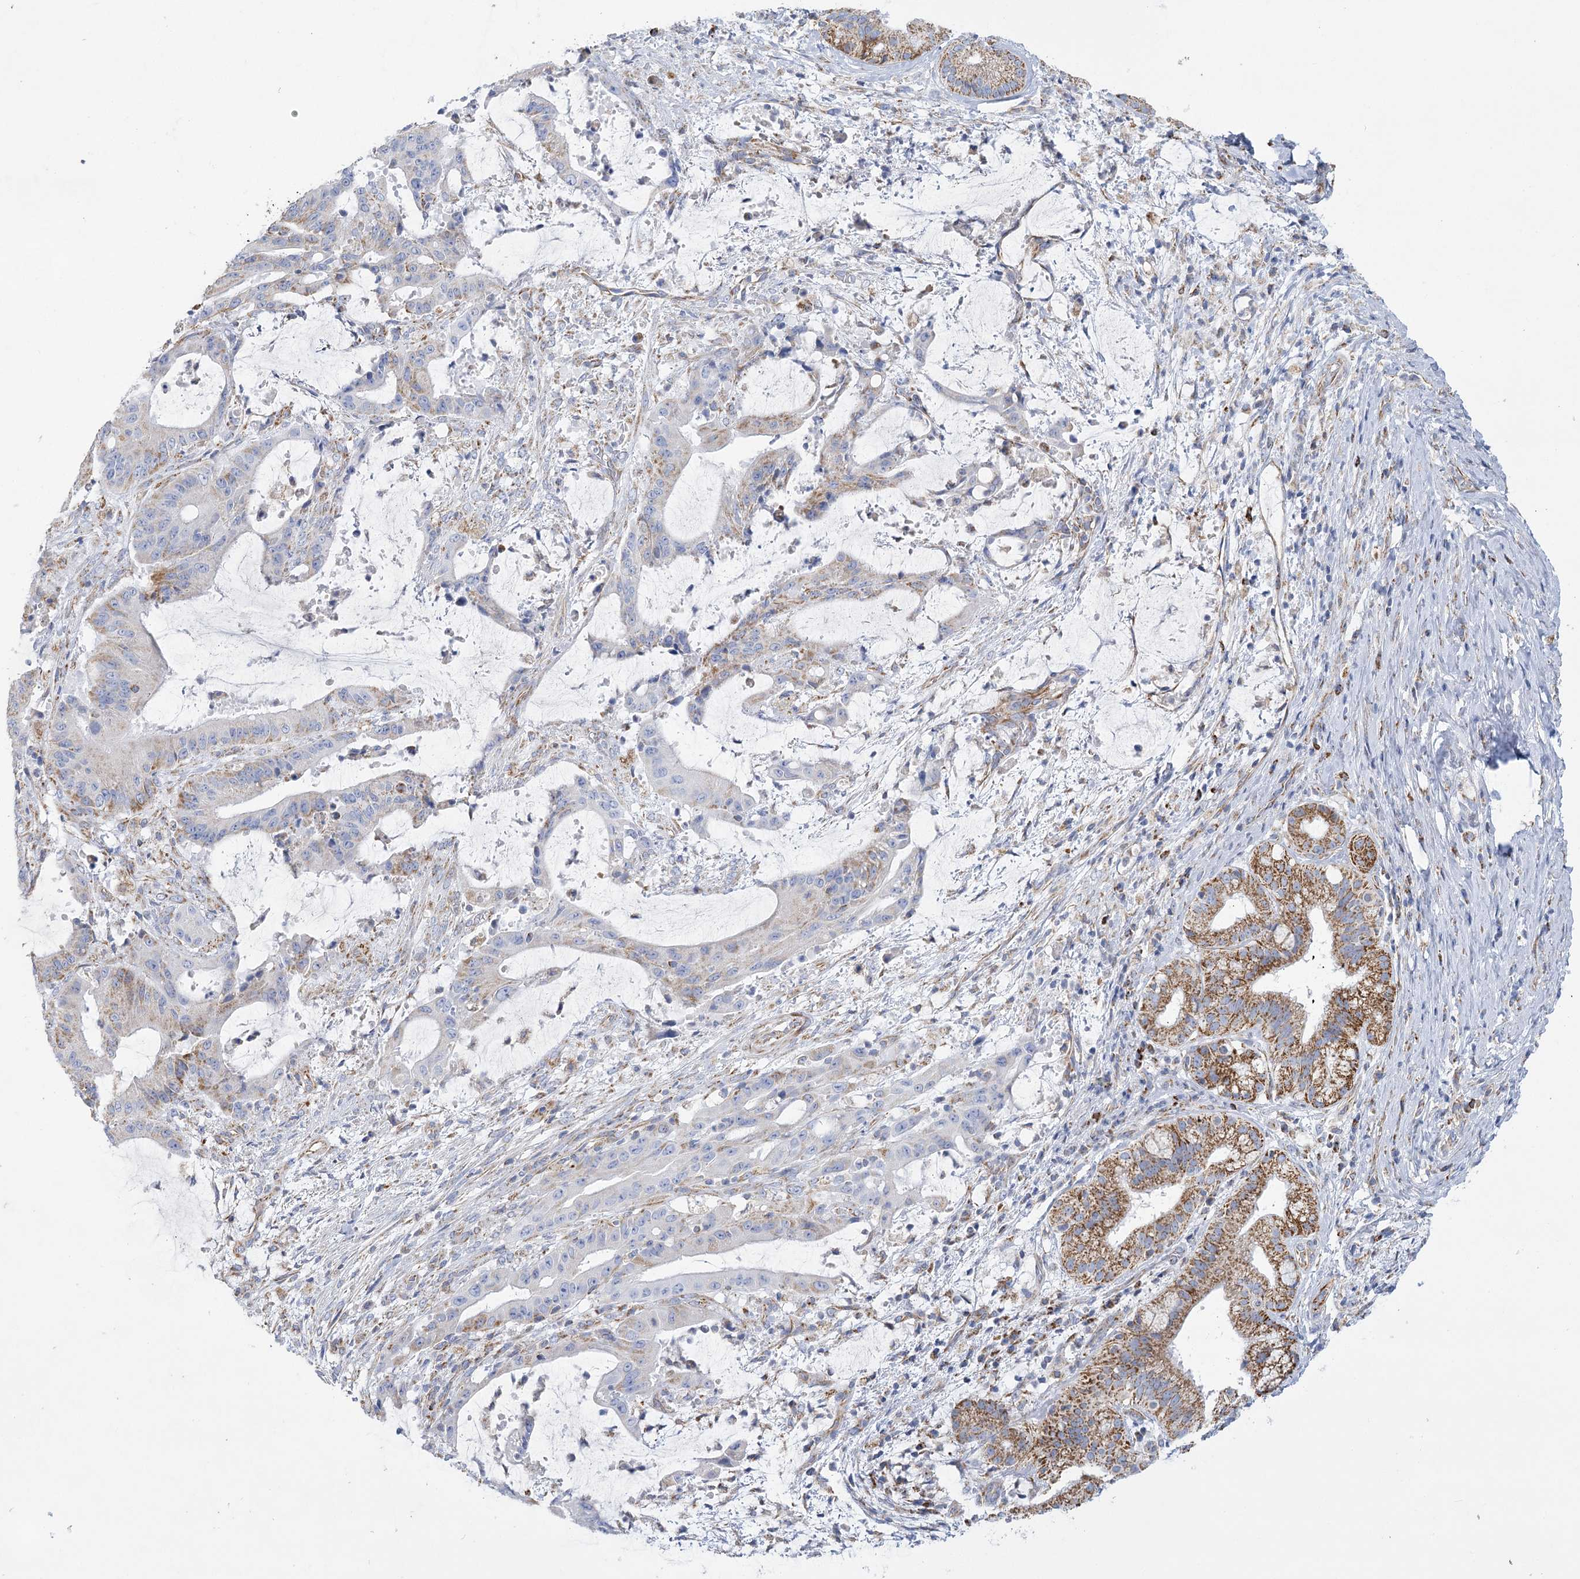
{"staining": {"intensity": "strong", "quantity": "<25%", "location": "cytoplasmic/membranous"}, "tissue": "liver cancer", "cell_type": "Tumor cells", "image_type": "cancer", "snomed": [{"axis": "morphology", "description": "Normal tissue, NOS"}, {"axis": "morphology", "description": "Cholangiocarcinoma"}, {"axis": "topography", "description": "Liver"}, {"axis": "topography", "description": "Peripheral nerve tissue"}], "caption": "Immunohistochemistry of liver cholangiocarcinoma displays medium levels of strong cytoplasmic/membranous positivity in about <25% of tumor cells.", "gene": "DHTKD1", "patient": {"sex": "female", "age": 73}}